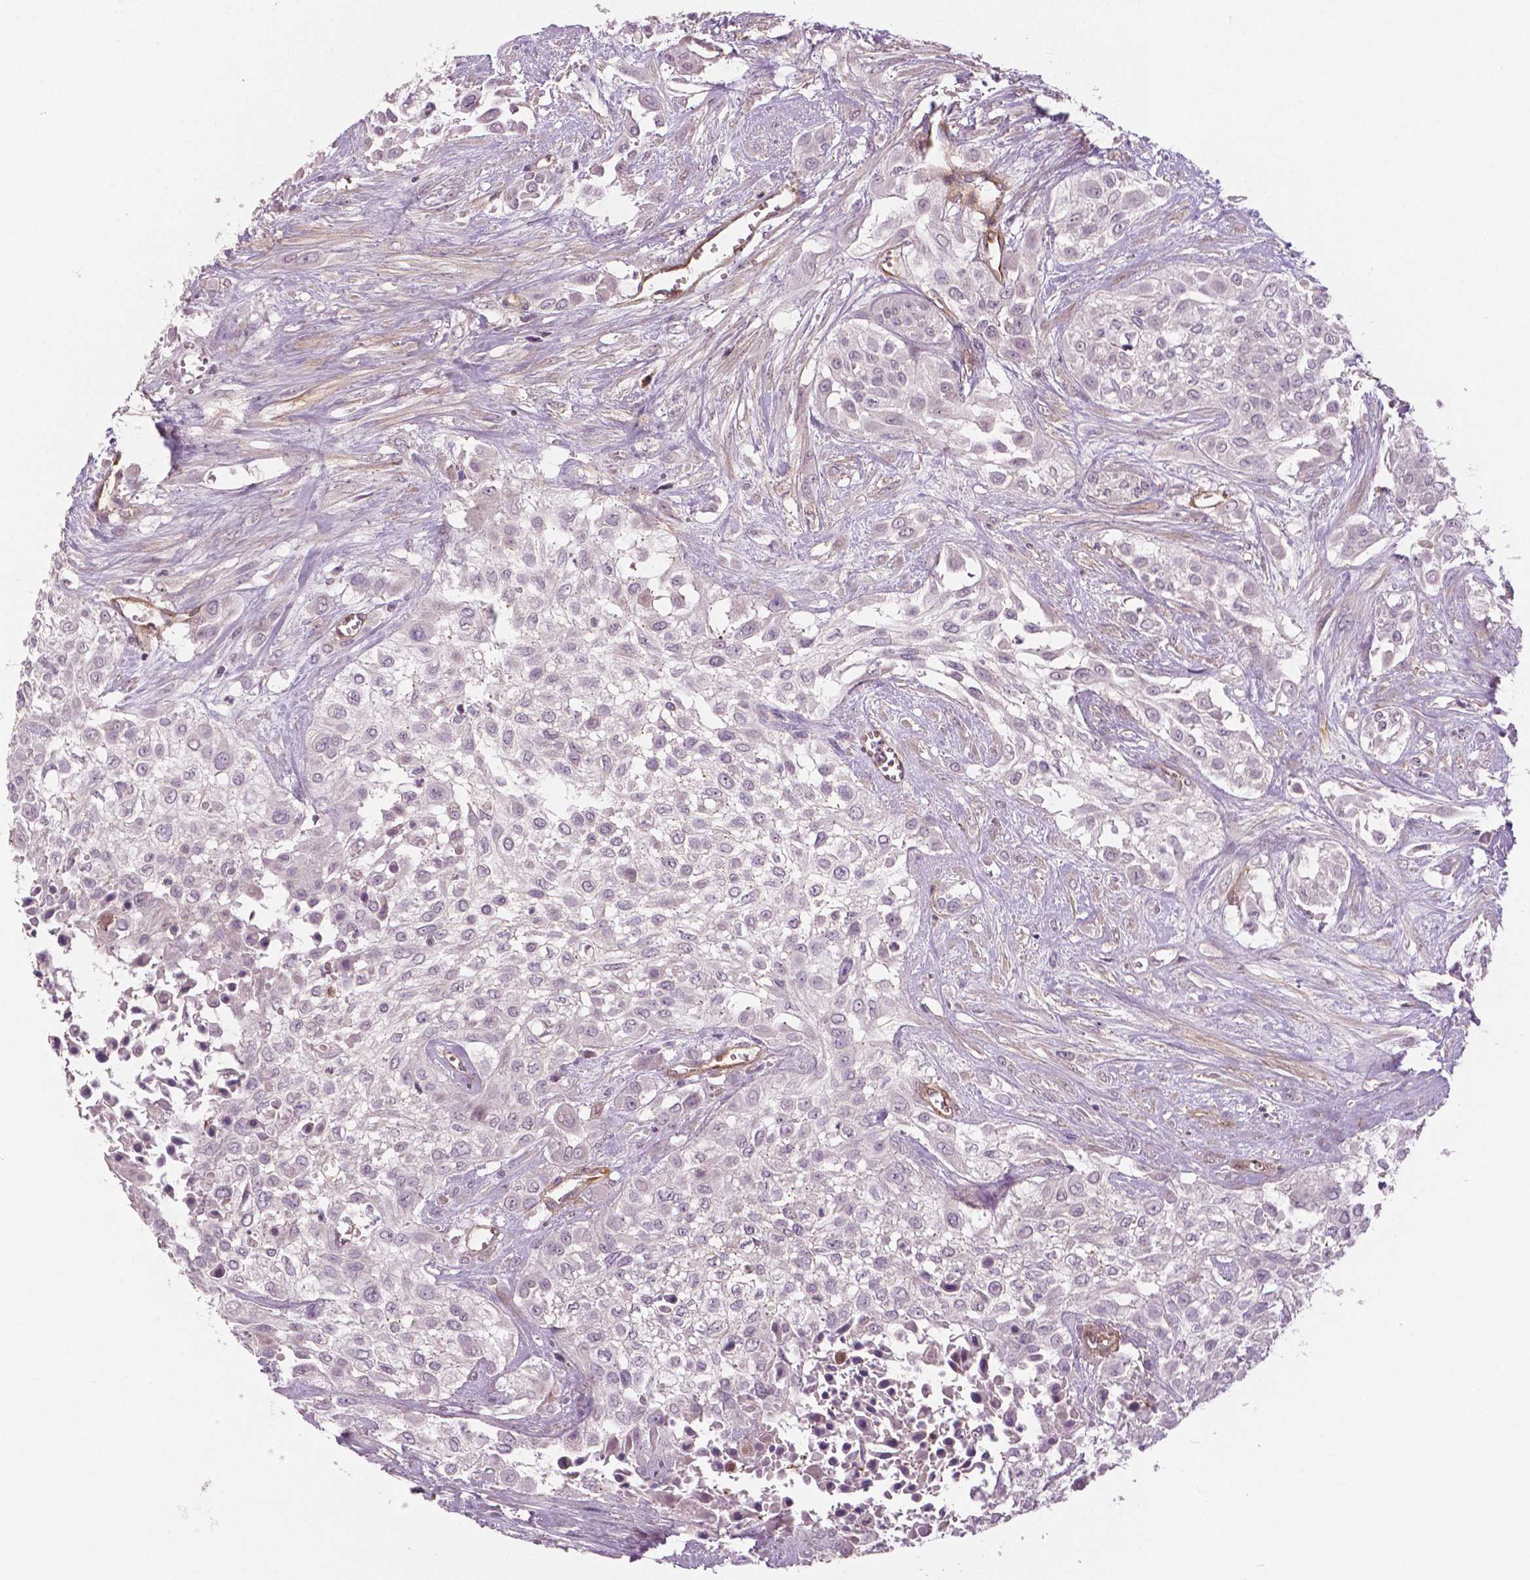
{"staining": {"intensity": "negative", "quantity": "none", "location": "none"}, "tissue": "urothelial cancer", "cell_type": "Tumor cells", "image_type": "cancer", "snomed": [{"axis": "morphology", "description": "Urothelial carcinoma, High grade"}, {"axis": "topography", "description": "Urinary bladder"}], "caption": "A high-resolution micrograph shows immunohistochemistry staining of urothelial cancer, which displays no significant positivity in tumor cells.", "gene": "FLT1", "patient": {"sex": "male", "age": 57}}